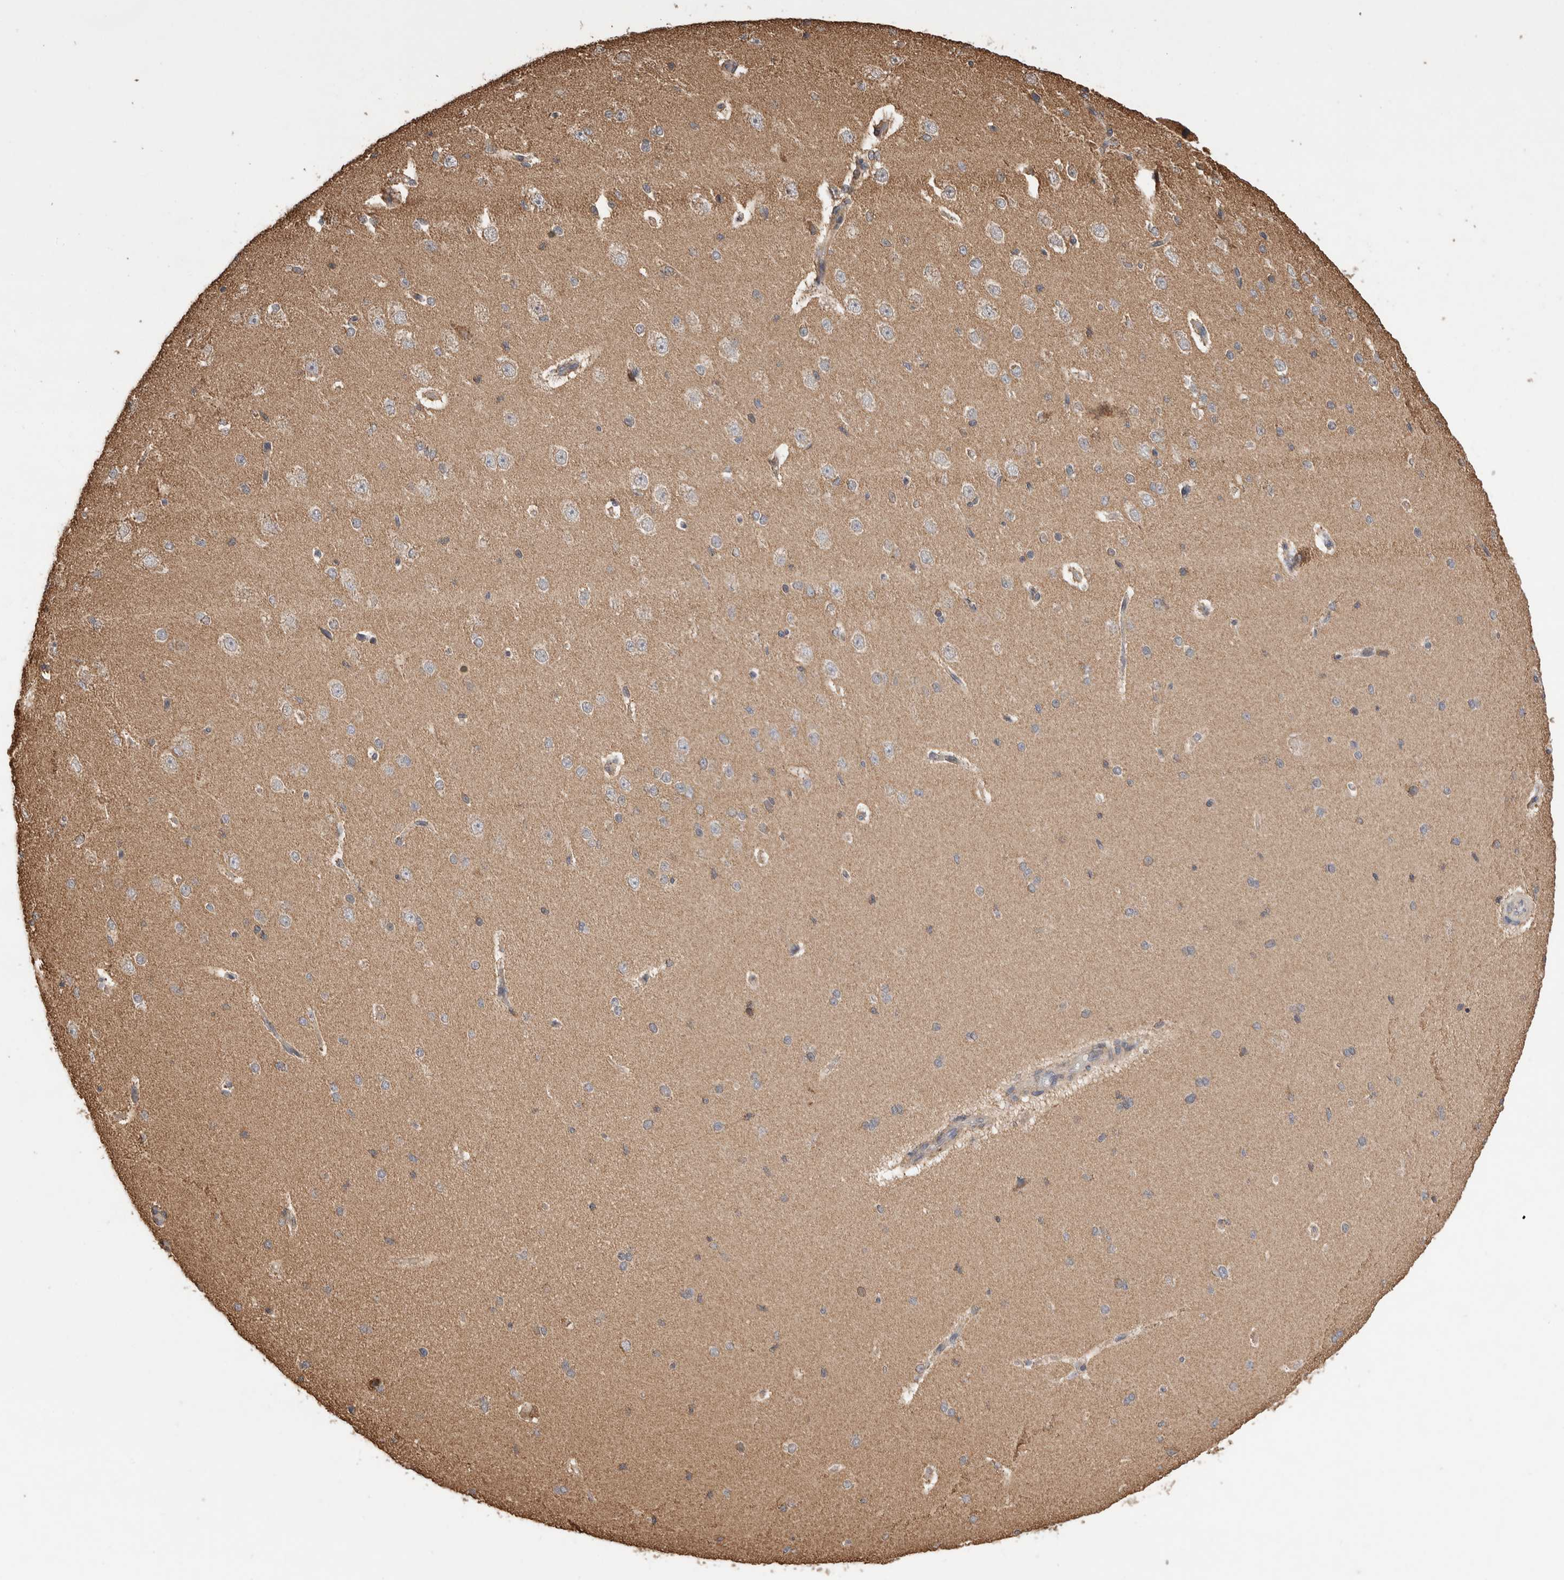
{"staining": {"intensity": "negative", "quantity": "none", "location": "none"}, "tissue": "cerebral cortex", "cell_type": "Endothelial cells", "image_type": "normal", "snomed": [{"axis": "morphology", "description": "Normal tissue, NOS"}, {"axis": "morphology", "description": "Developmental malformation"}, {"axis": "topography", "description": "Cerebral cortex"}], "caption": "Photomicrograph shows no significant protein expression in endothelial cells of normal cerebral cortex. Nuclei are stained in blue.", "gene": "IMMP2L", "patient": {"sex": "female", "age": 30}}